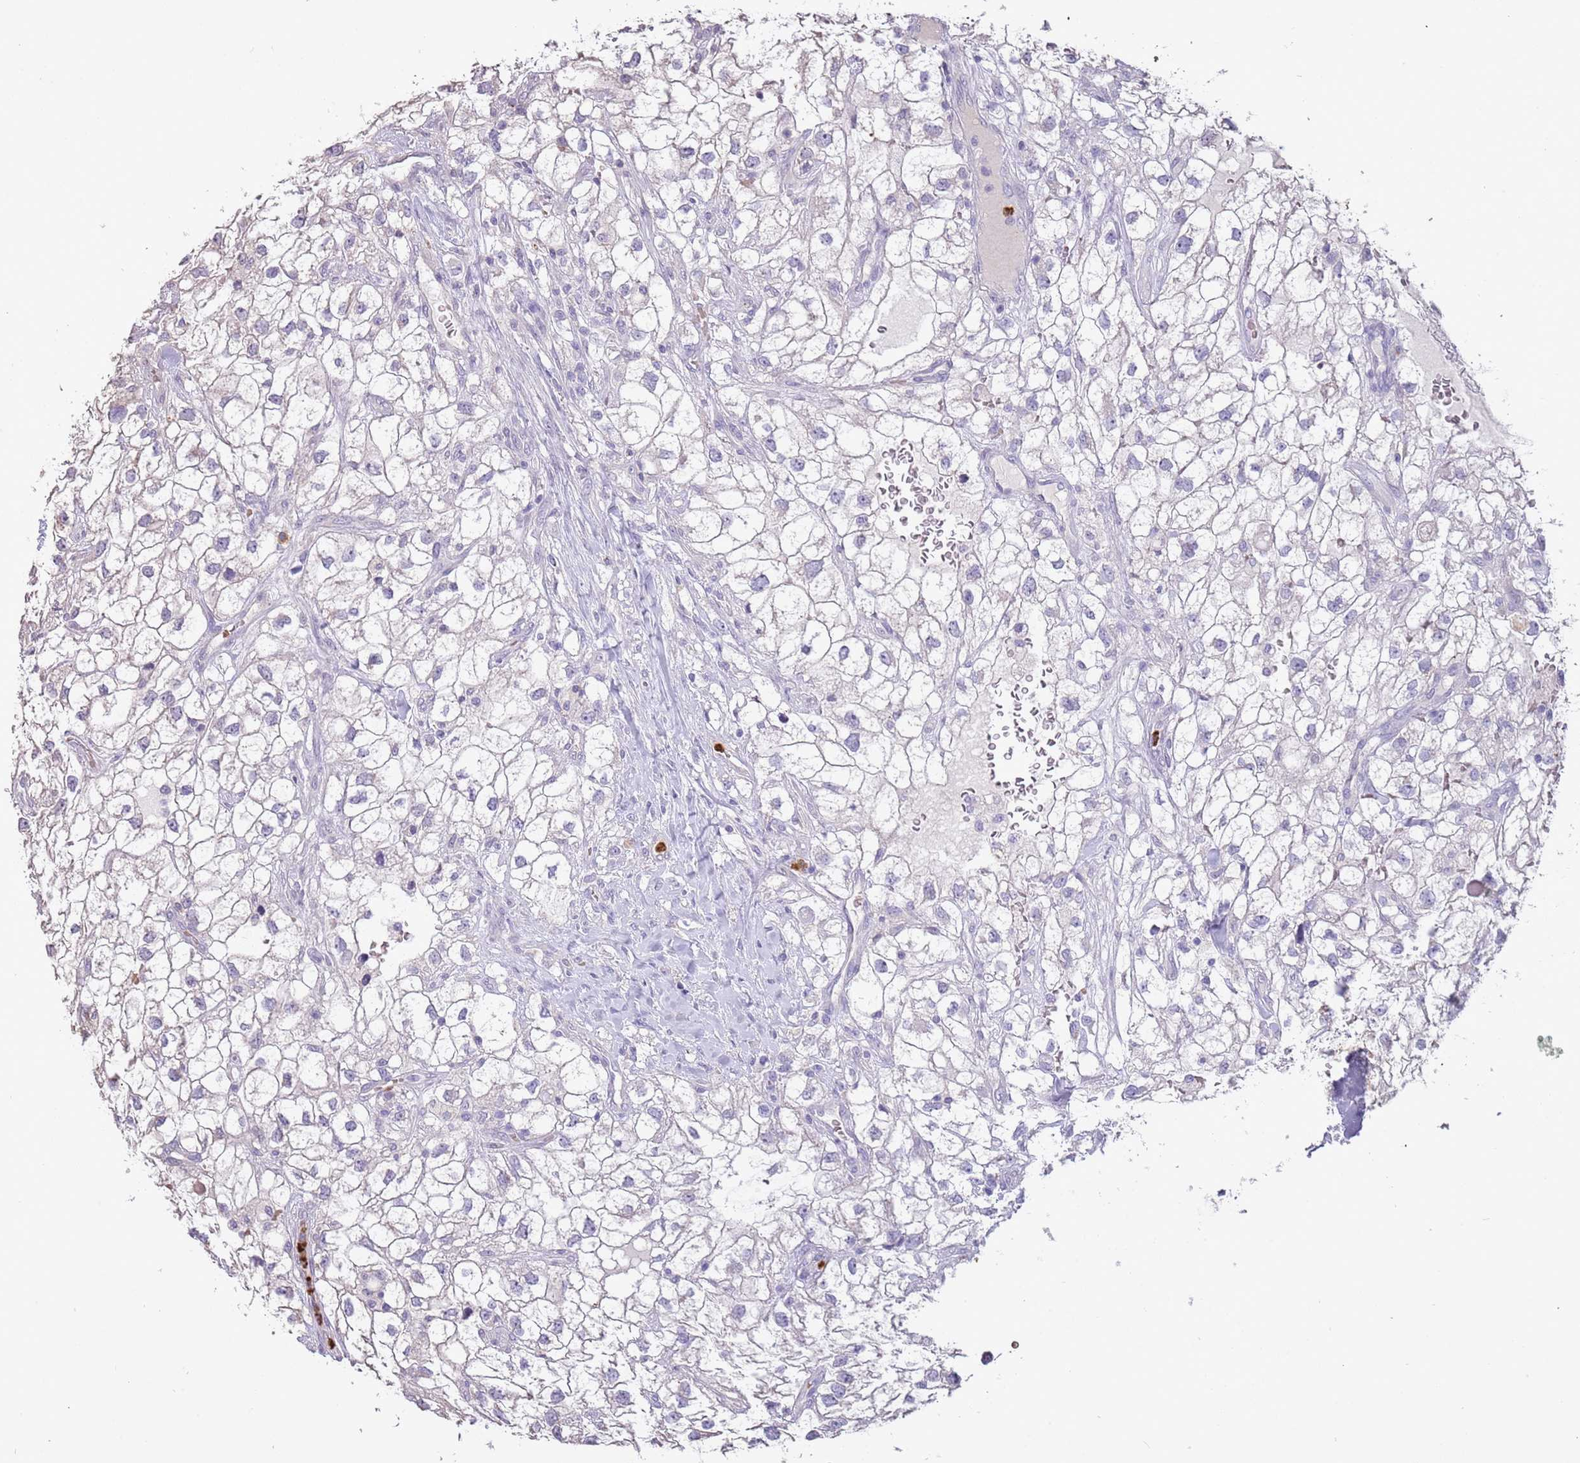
{"staining": {"intensity": "negative", "quantity": "none", "location": "none"}, "tissue": "renal cancer", "cell_type": "Tumor cells", "image_type": "cancer", "snomed": [{"axis": "morphology", "description": "Adenocarcinoma, NOS"}, {"axis": "topography", "description": "Kidney"}], "caption": "This image is of adenocarcinoma (renal) stained with immunohistochemistry to label a protein in brown with the nuclei are counter-stained blue. There is no staining in tumor cells. Brightfield microscopy of immunohistochemistry (IHC) stained with DAB (brown) and hematoxylin (blue), captured at high magnification.", "gene": "P2RY13", "patient": {"sex": "male", "age": 59}}